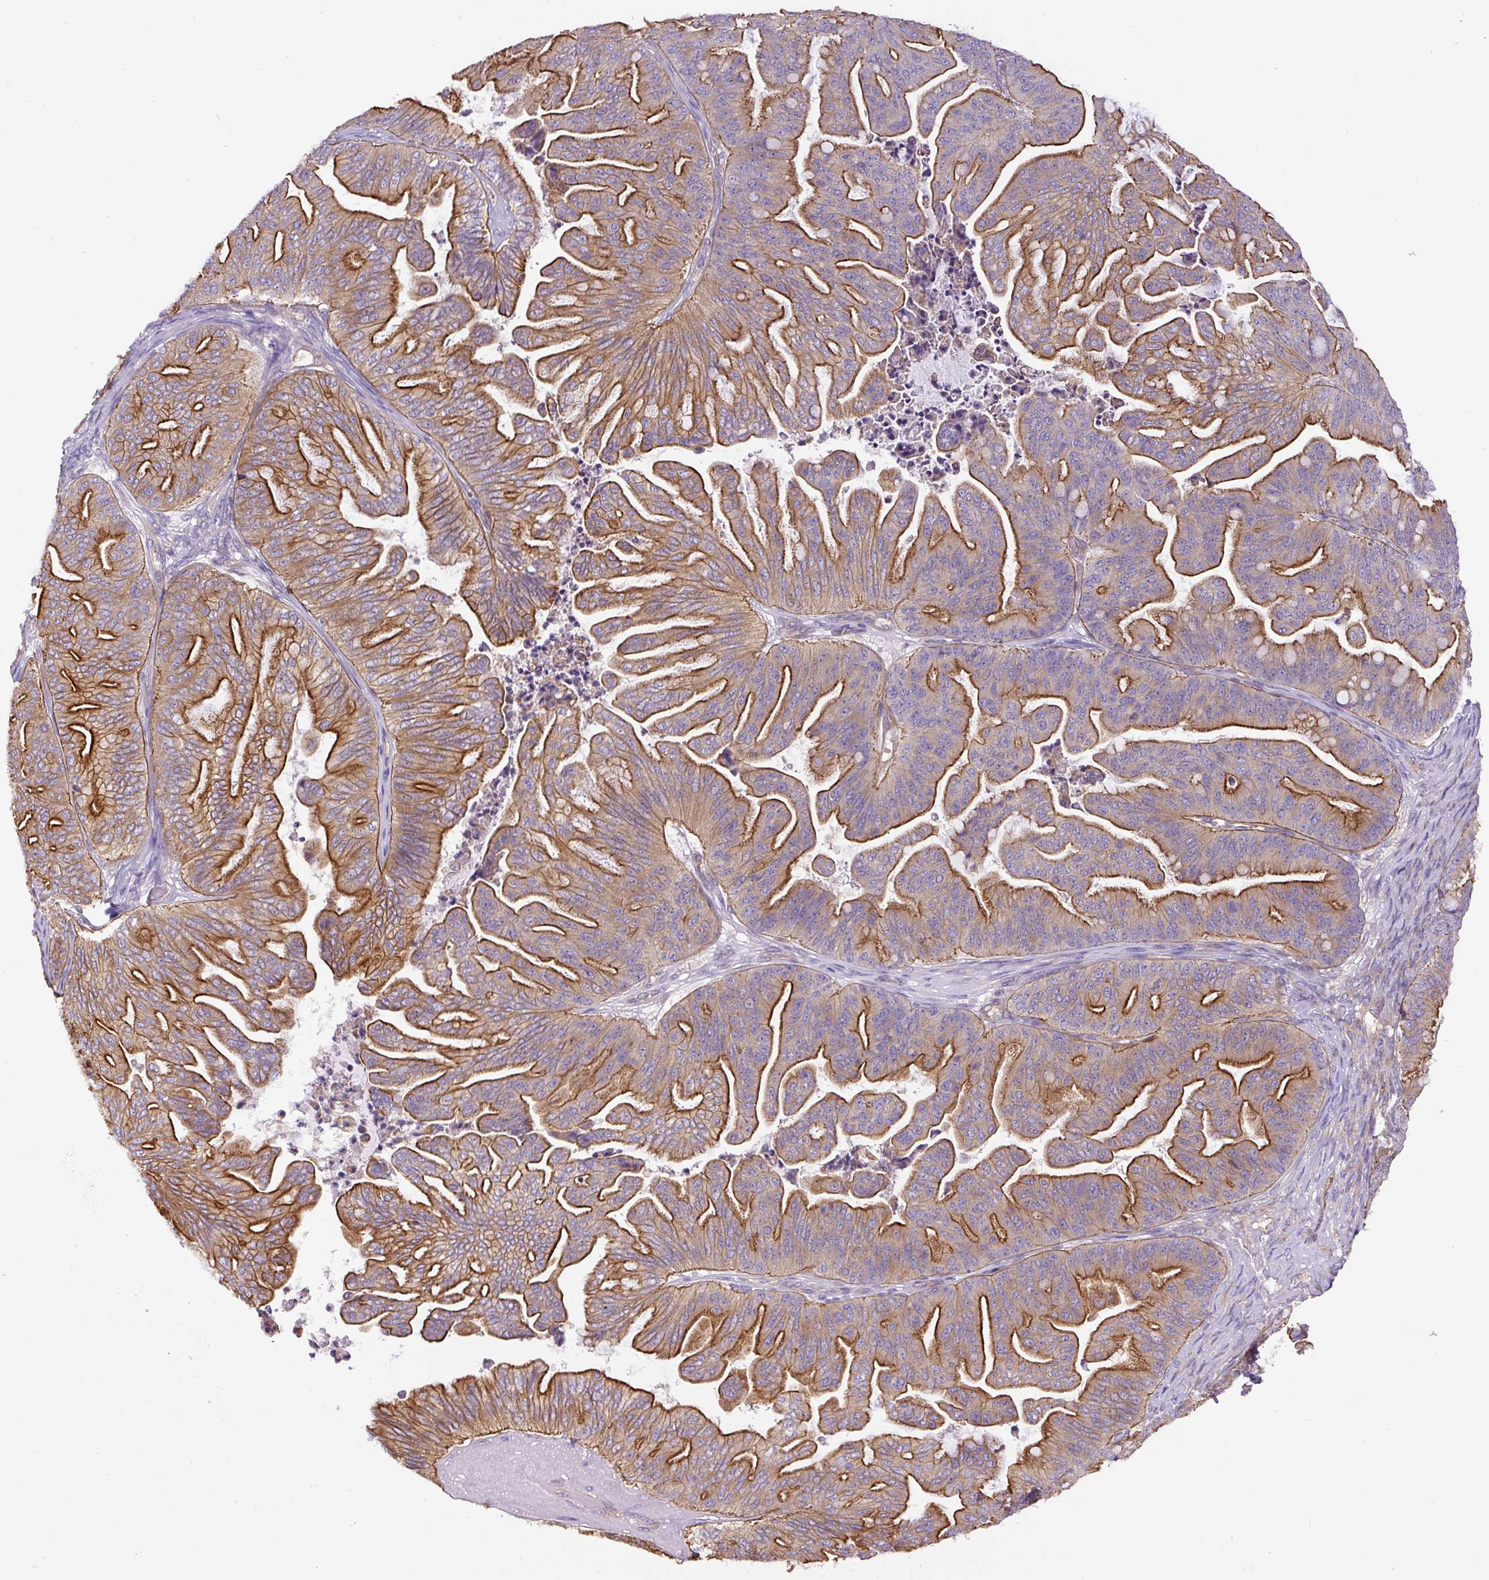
{"staining": {"intensity": "strong", "quantity": "25%-75%", "location": "cytoplasmic/membranous"}, "tissue": "ovarian cancer", "cell_type": "Tumor cells", "image_type": "cancer", "snomed": [{"axis": "morphology", "description": "Cystadenocarcinoma, mucinous, NOS"}, {"axis": "topography", "description": "Ovary"}], "caption": "About 25%-75% of tumor cells in human ovarian mucinous cystadenocarcinoma show strong cytoplasmic/membranous protein staining as visualized by brown immunohistochemical staining.", "gene": "DCTN1", "patient": {"sex": "female", "age": 67}}